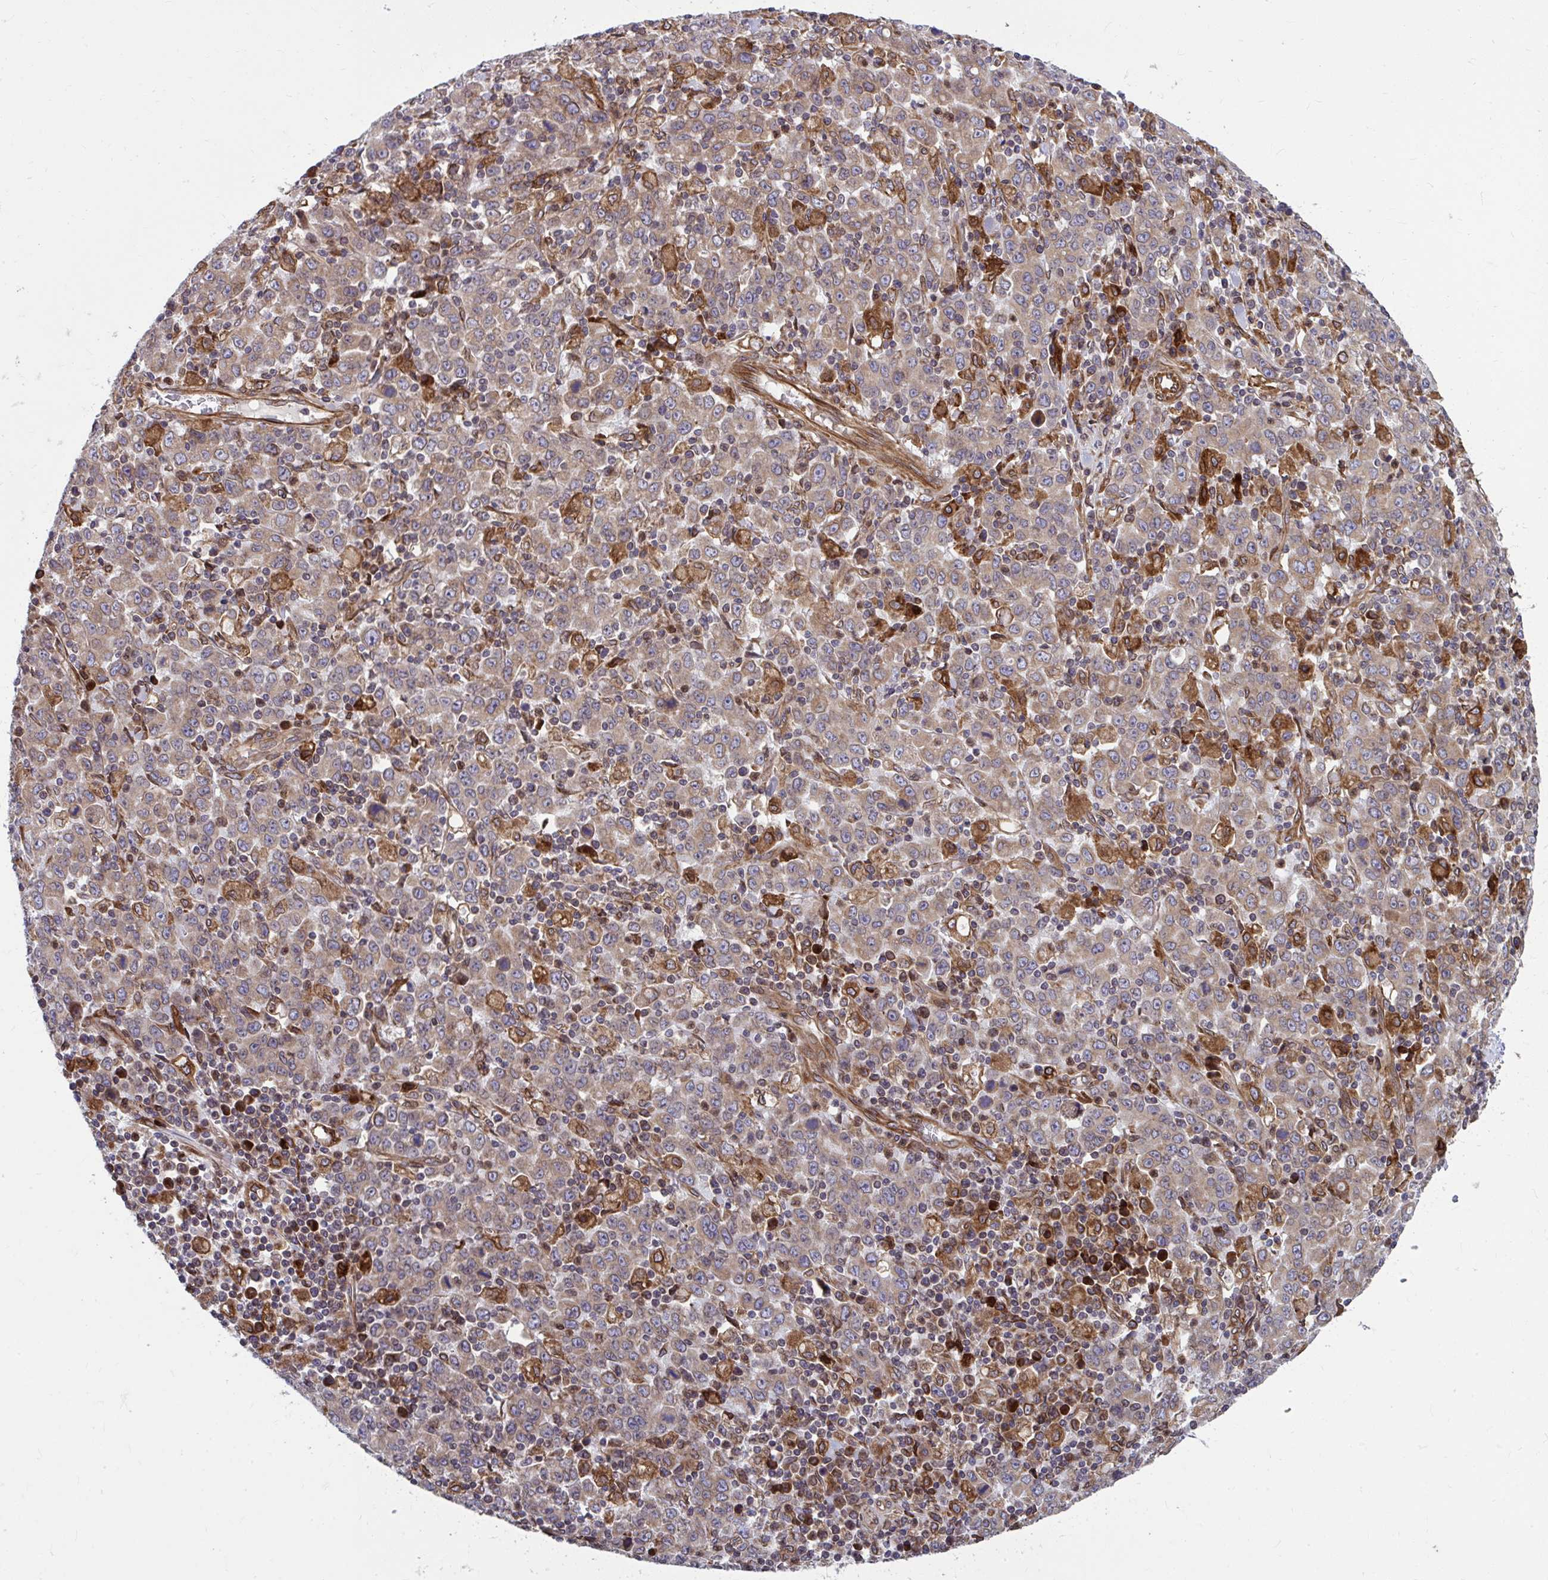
{"staining": {"intensity": "weak", "quantity": ">75%", "location": "cytoplasmic/membranous"}, "tissue": "stomach cancer", "cell_type": "Tumor cells", "image_type": "cancer", "snomed": [{"axis": "morphology", "description": "Adenocarcinoma, NOS"}, {"axis": "topography", "description": "Stomach, upper"}], "caption": "Tumor cells show weak cytoplasmic/membranous expression in about >75% of cells in stomach cancer (adenocarcinoma).", "gene": "STIM2", "patient": {"sex": "male", "age": 69}}